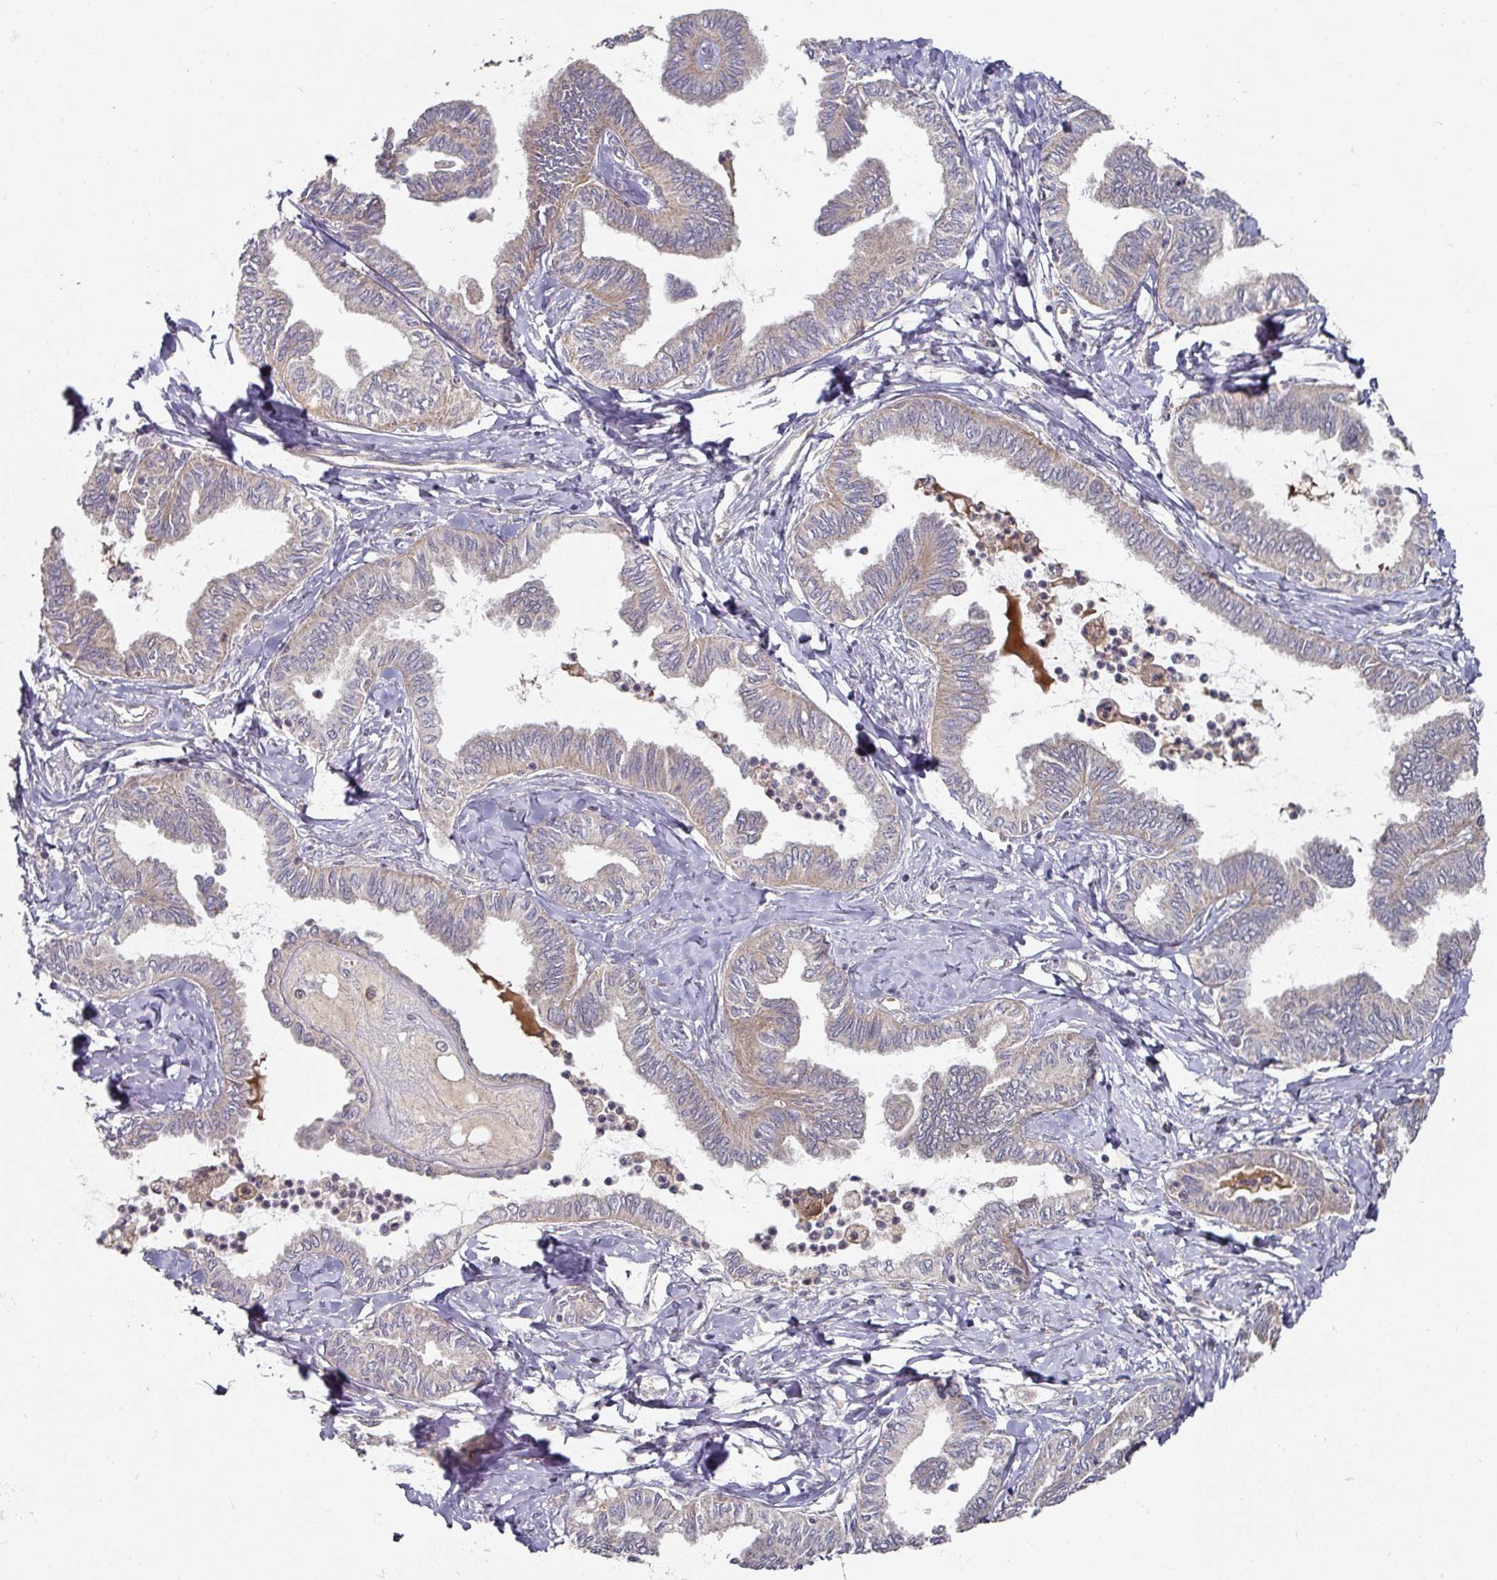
{"staining": {"intensity": "weak", "quantity": "<25%", "location": "cytoplasmic/membranous"}, "tissue": "ovarian cancer", "cell_type": "Tumor cells", "image_type": "cancer", "snomed": [{"axis": "morphology", "description": "Carcinoma, endometroid"}, {"axis": "topography", "description": "Ovary"}], "caption": "Protein analysis of ovarian cancer (endometroid carcinoma) displays no significant positivity in tumor cells.", "gene": "DNAJC7", "patient": {"sex": "female", "age": 70}}